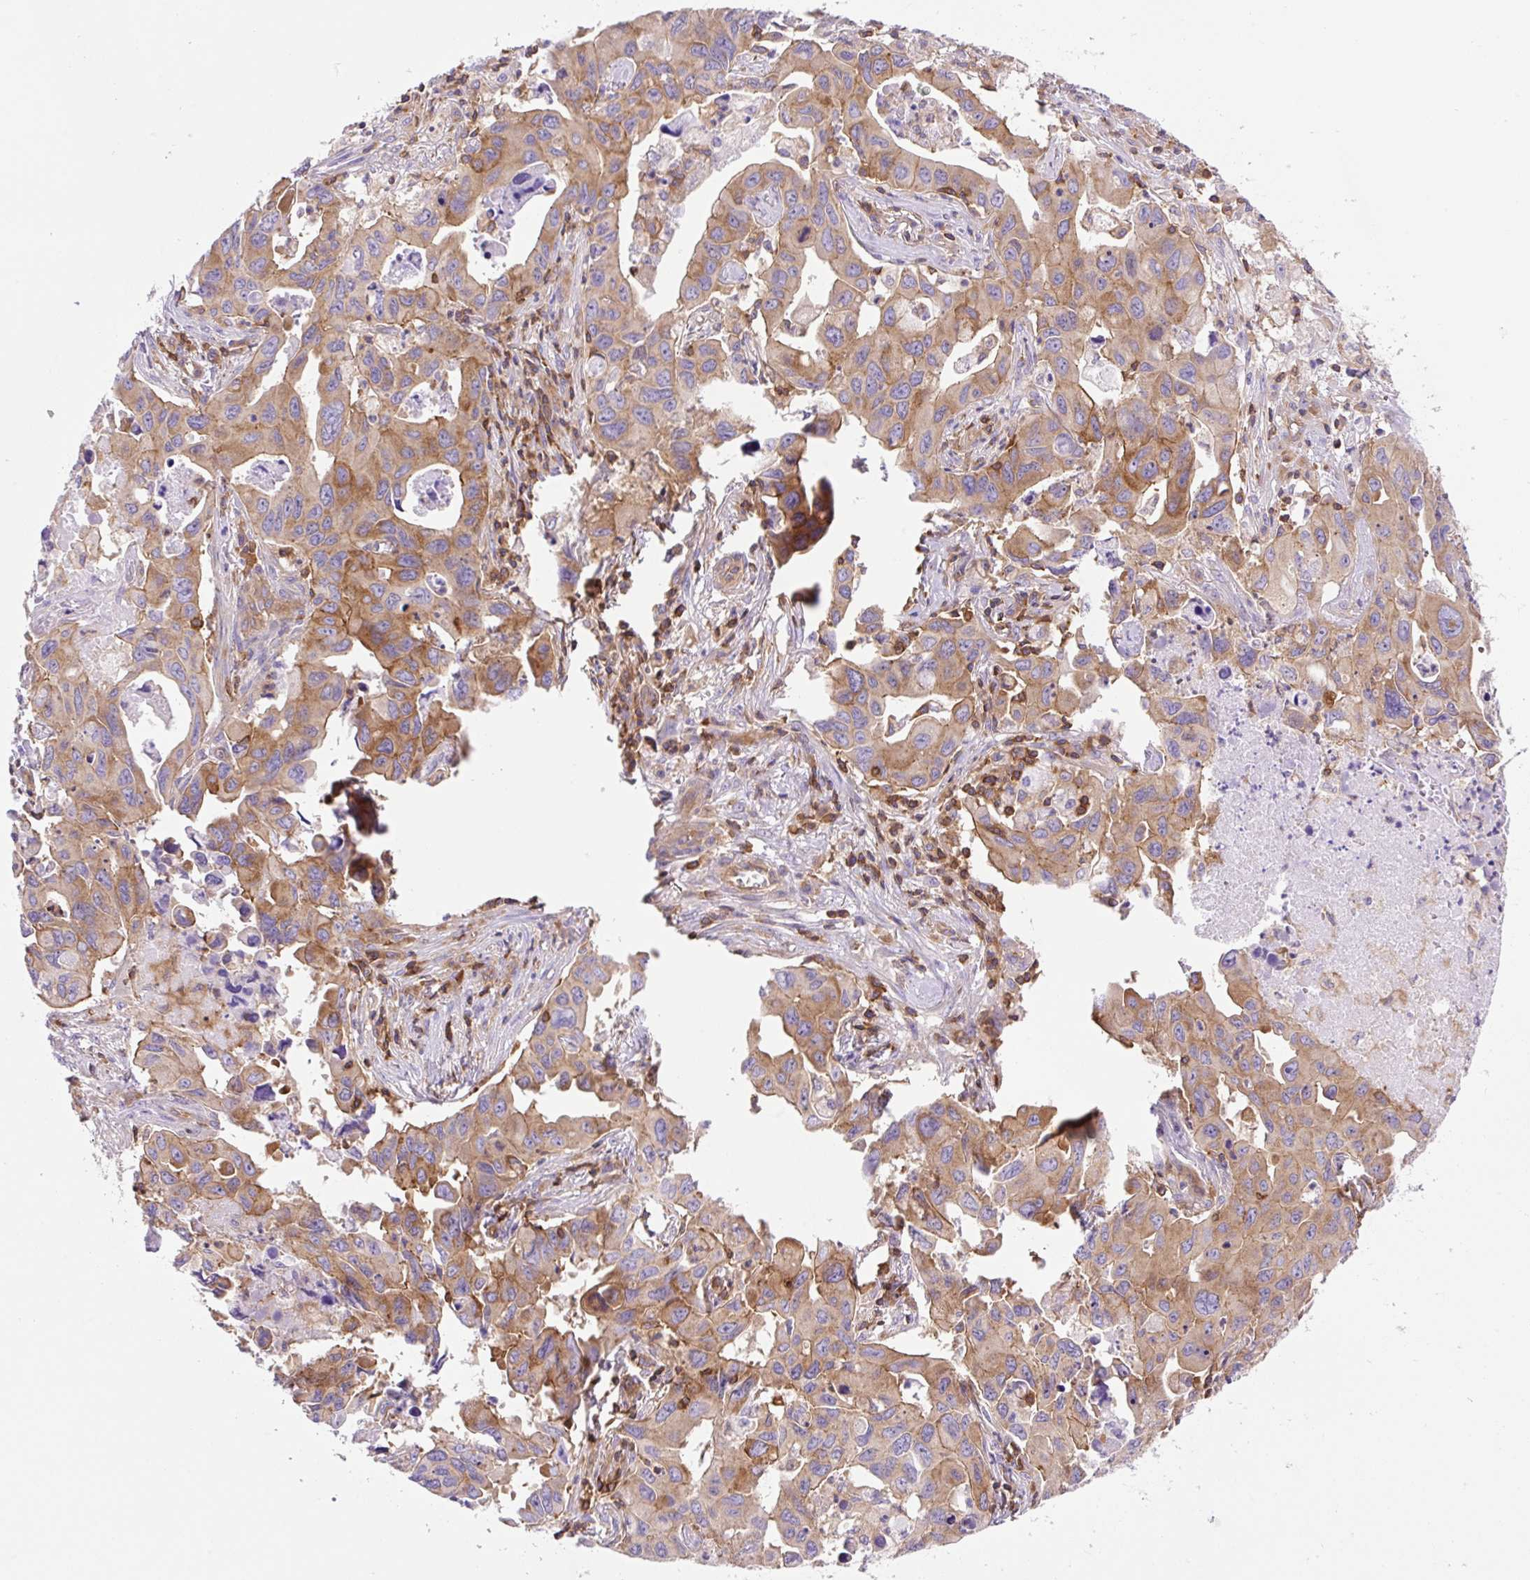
{"staining": {"intensity": "moderate", "quantity": "25%-75%", "location": "cytoplasmic/membranous"}, "tissue": "lung cancer", "cell_type": "Tumor cells", "image_type": "cancer", "snomed": [{"axis": "morphology", "description": "Adenocarcinoma, NOS"}, {"axis": "topography", "description": "Lung"}], "caption": "A high-resolution micrograph shows IHC staining of lung cancer, which displays moderate cytoplasmic/membranous expression in about 25%-75% of tumor cells.", "gene": "DNM2", "patient": {"sex": "male", "age": 64}}